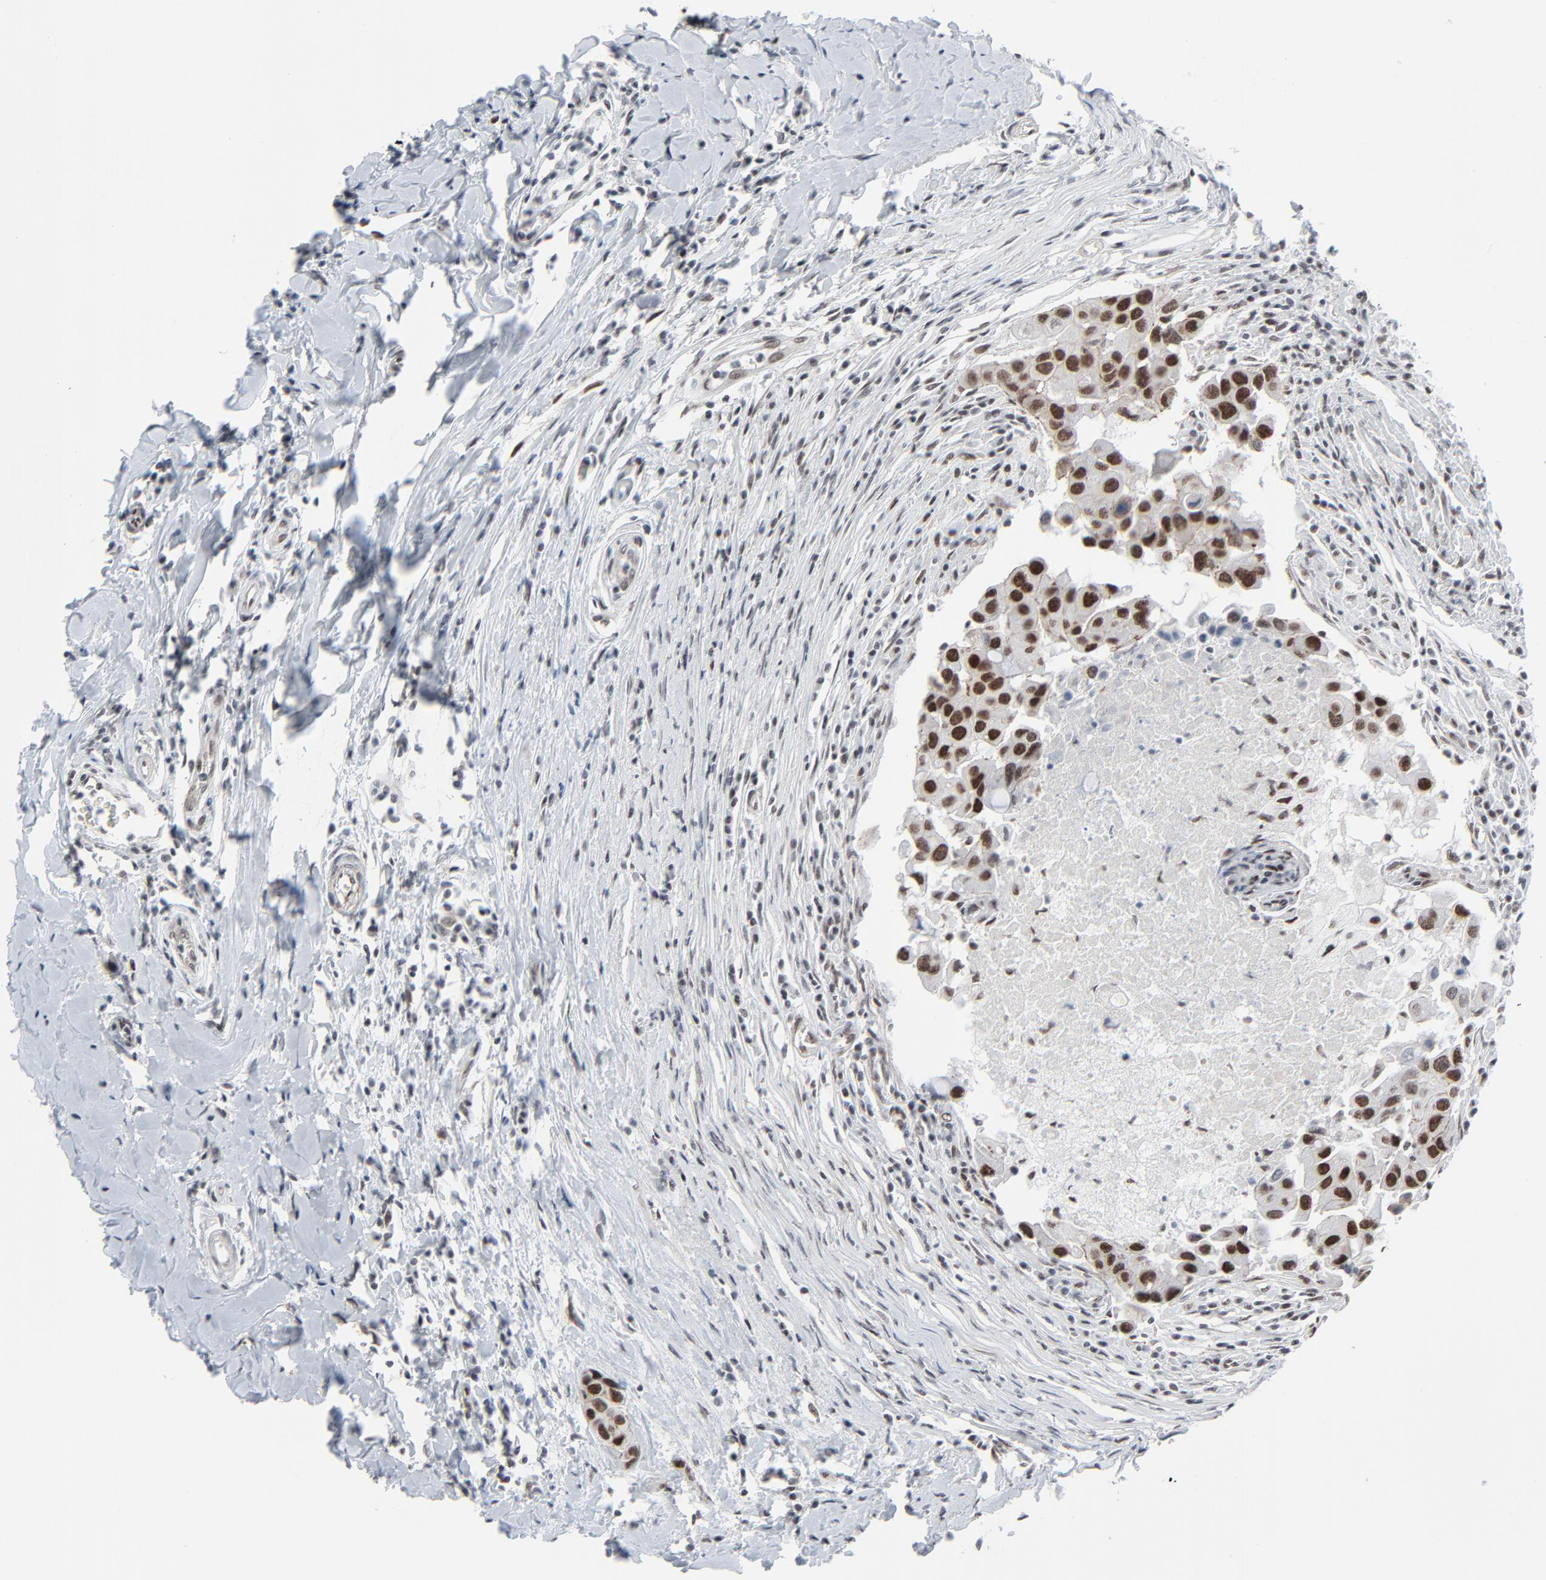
{"staining": {"intensity": "moderate", "quantity": ">75%", "location": "nuclear"}, "tissue": "breast cancer", "cell_type": "Tumor cells", "image_type": "cancer", "snomed": [{"axis": "morphology", "description": "Duct carcinoma"}, {"axis": "topography", "description": "Breast"}], "caption": "An IHC histopathology image of neoplastic tissue is shown. Protein staining in brown shows moderate nuclear positivity in intraductal carcinoma (breast) within tumor cells.", "gene": "FBXO28", "patient": {"sex": "female", "age": 27}}